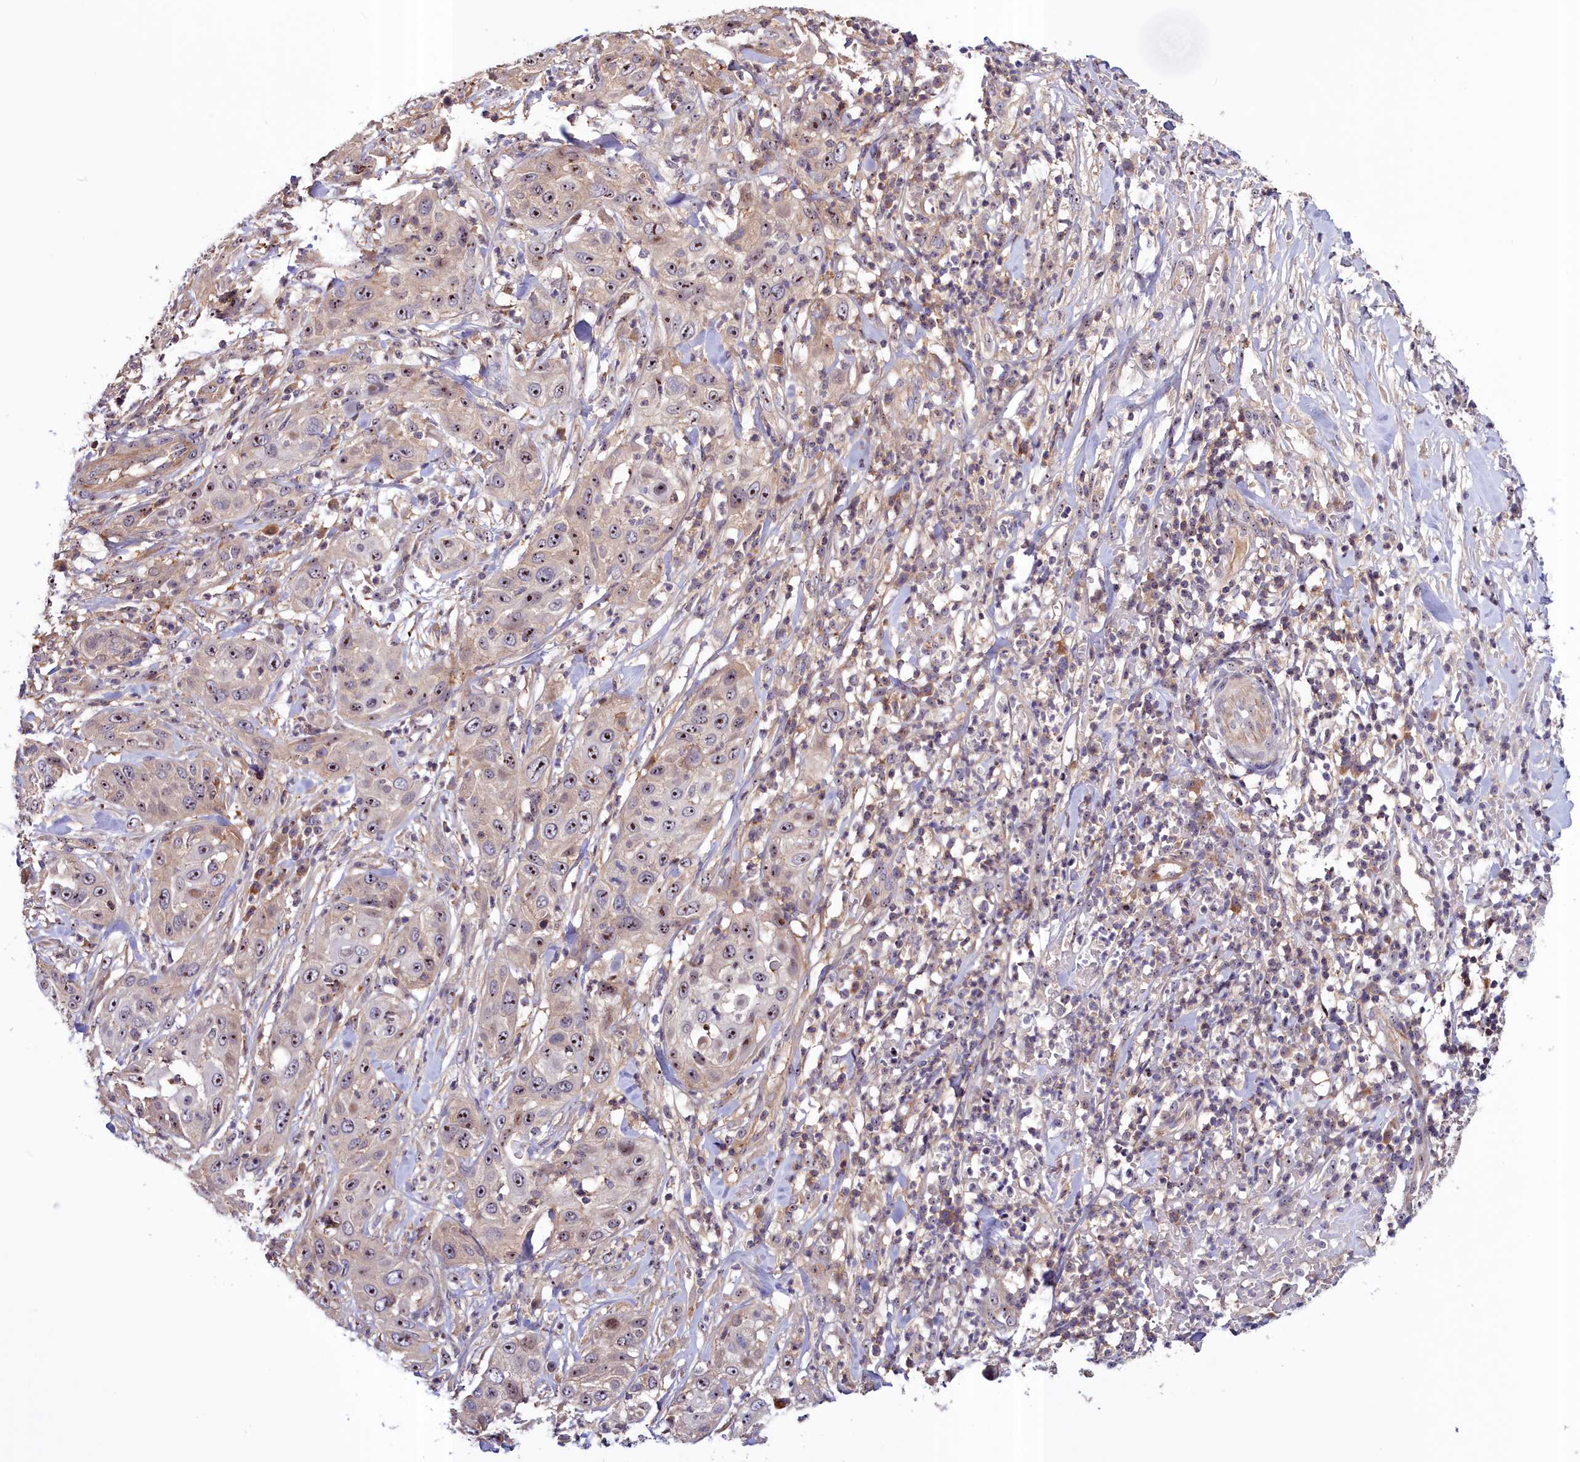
{"staining": {"intensity": "moderate", "quantity": ">75%", "location": "nuclear"}, "tissue": "skin cancer", "cell_type": "Tumor cells", "image_type": "cancer", "snomed": [{"axis": "morphology", "description": "Squamous cell carcinoma, NOS"}, {"axis": "topography", "description": "Skin"}], "caption": "Skin cancer stained with a brown dye displays moderate nuclear positive staining in approximately >75% of tumor cells.", "gene": "NEURL4", "patient": {"sex": "female", "age": 44}}